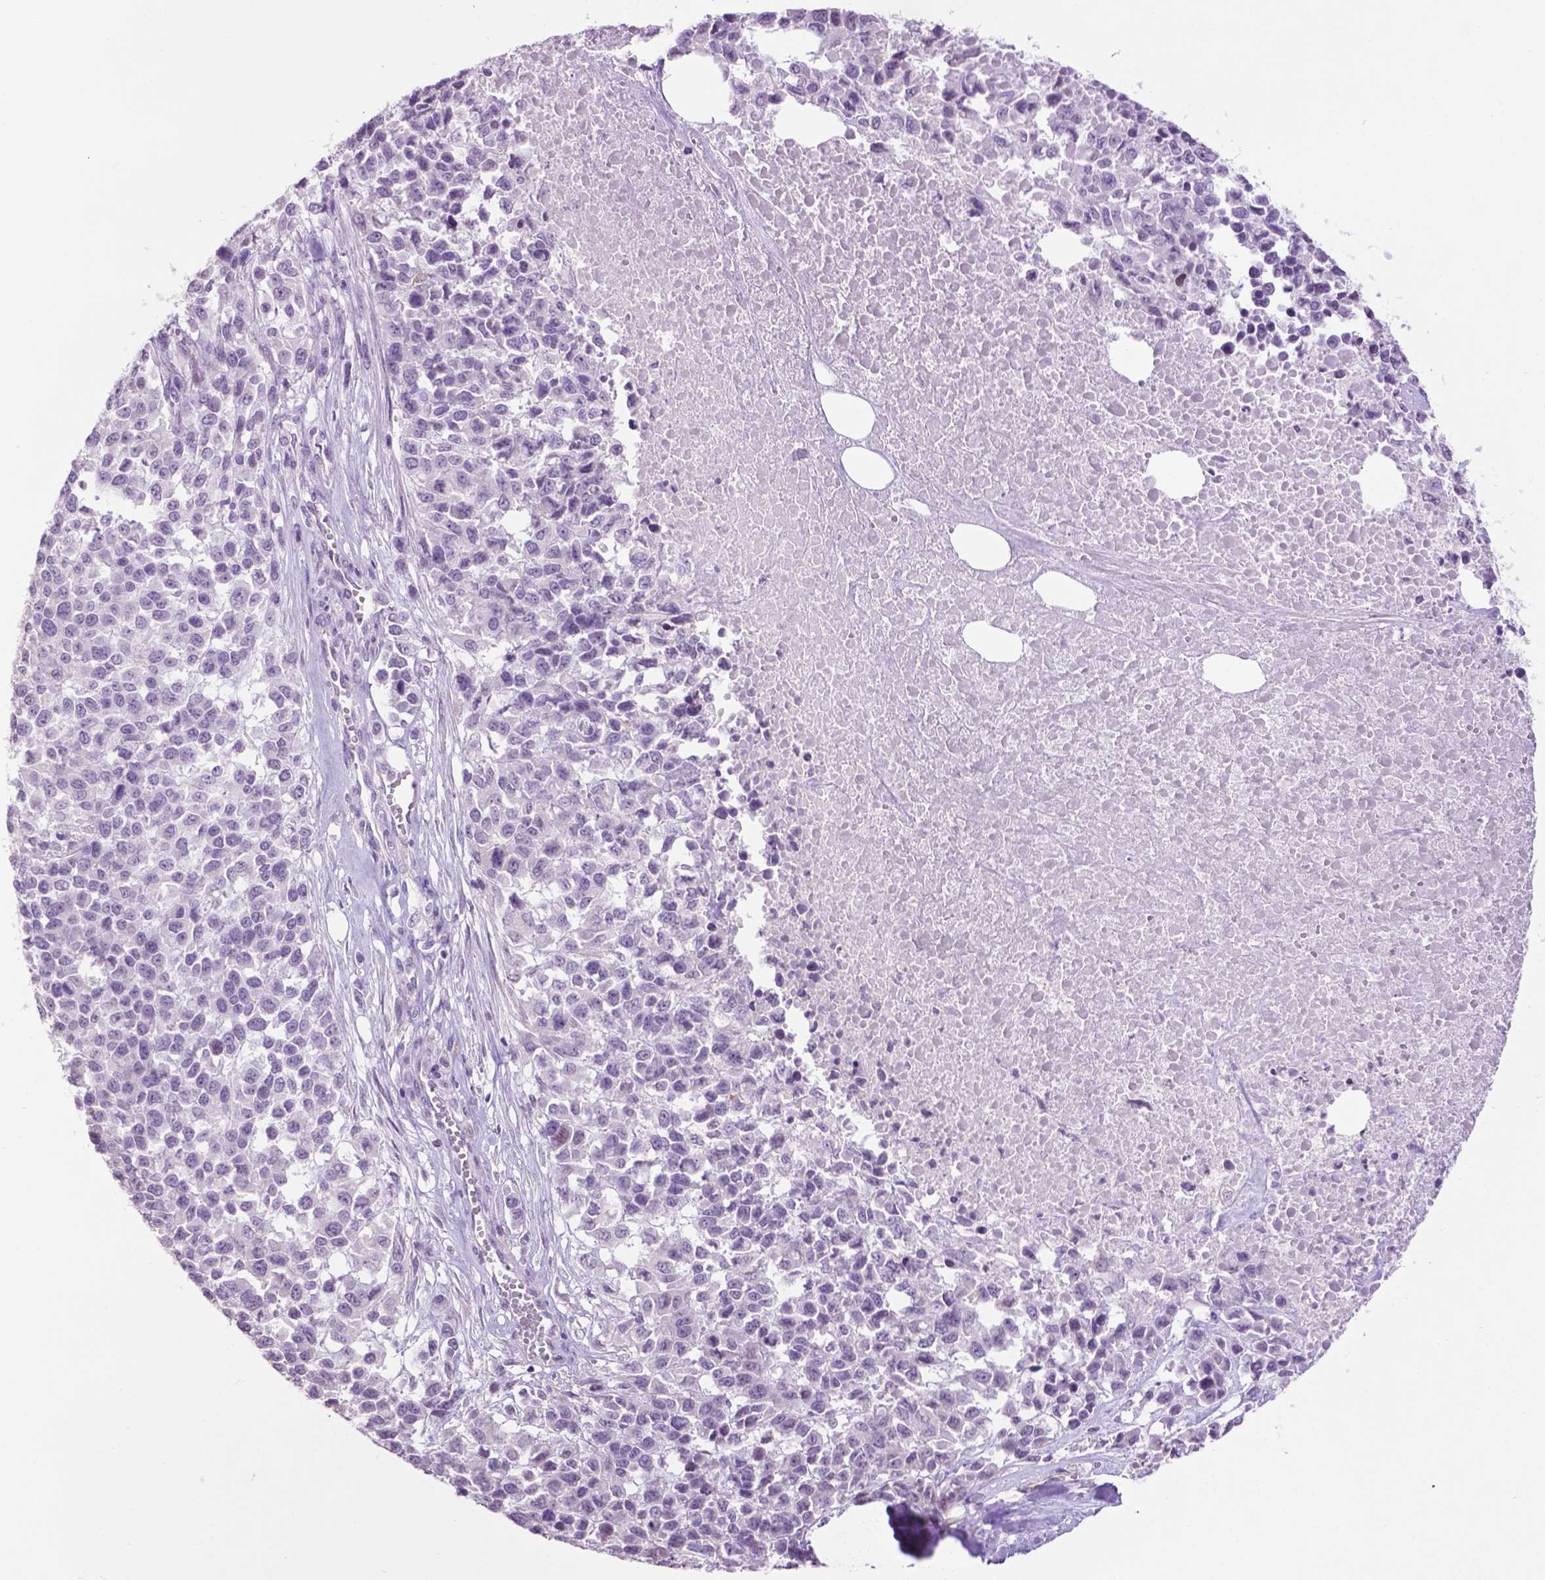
{"staining": {"intensity": "negative", "quantity": "none", "location": "none"}, "tissue": "melanoma", "cell_type": "Tumor cells", "image_type": "cancer", "snomed": [{"axis": "morphology", "description": "Malignant melanoma, Metastatic site"}, {"axis": "topography", "description": "Skin"}], "caption": "Immunohistochemistry of melanoma exhibits no staining in tumor cells. (Brightfield microscopy of DAB (3,3'-diaminobenzidine) immunohistochemistry at high magnification).", "gene": "TH", "patient": {"sex": "male", "age": 84}}